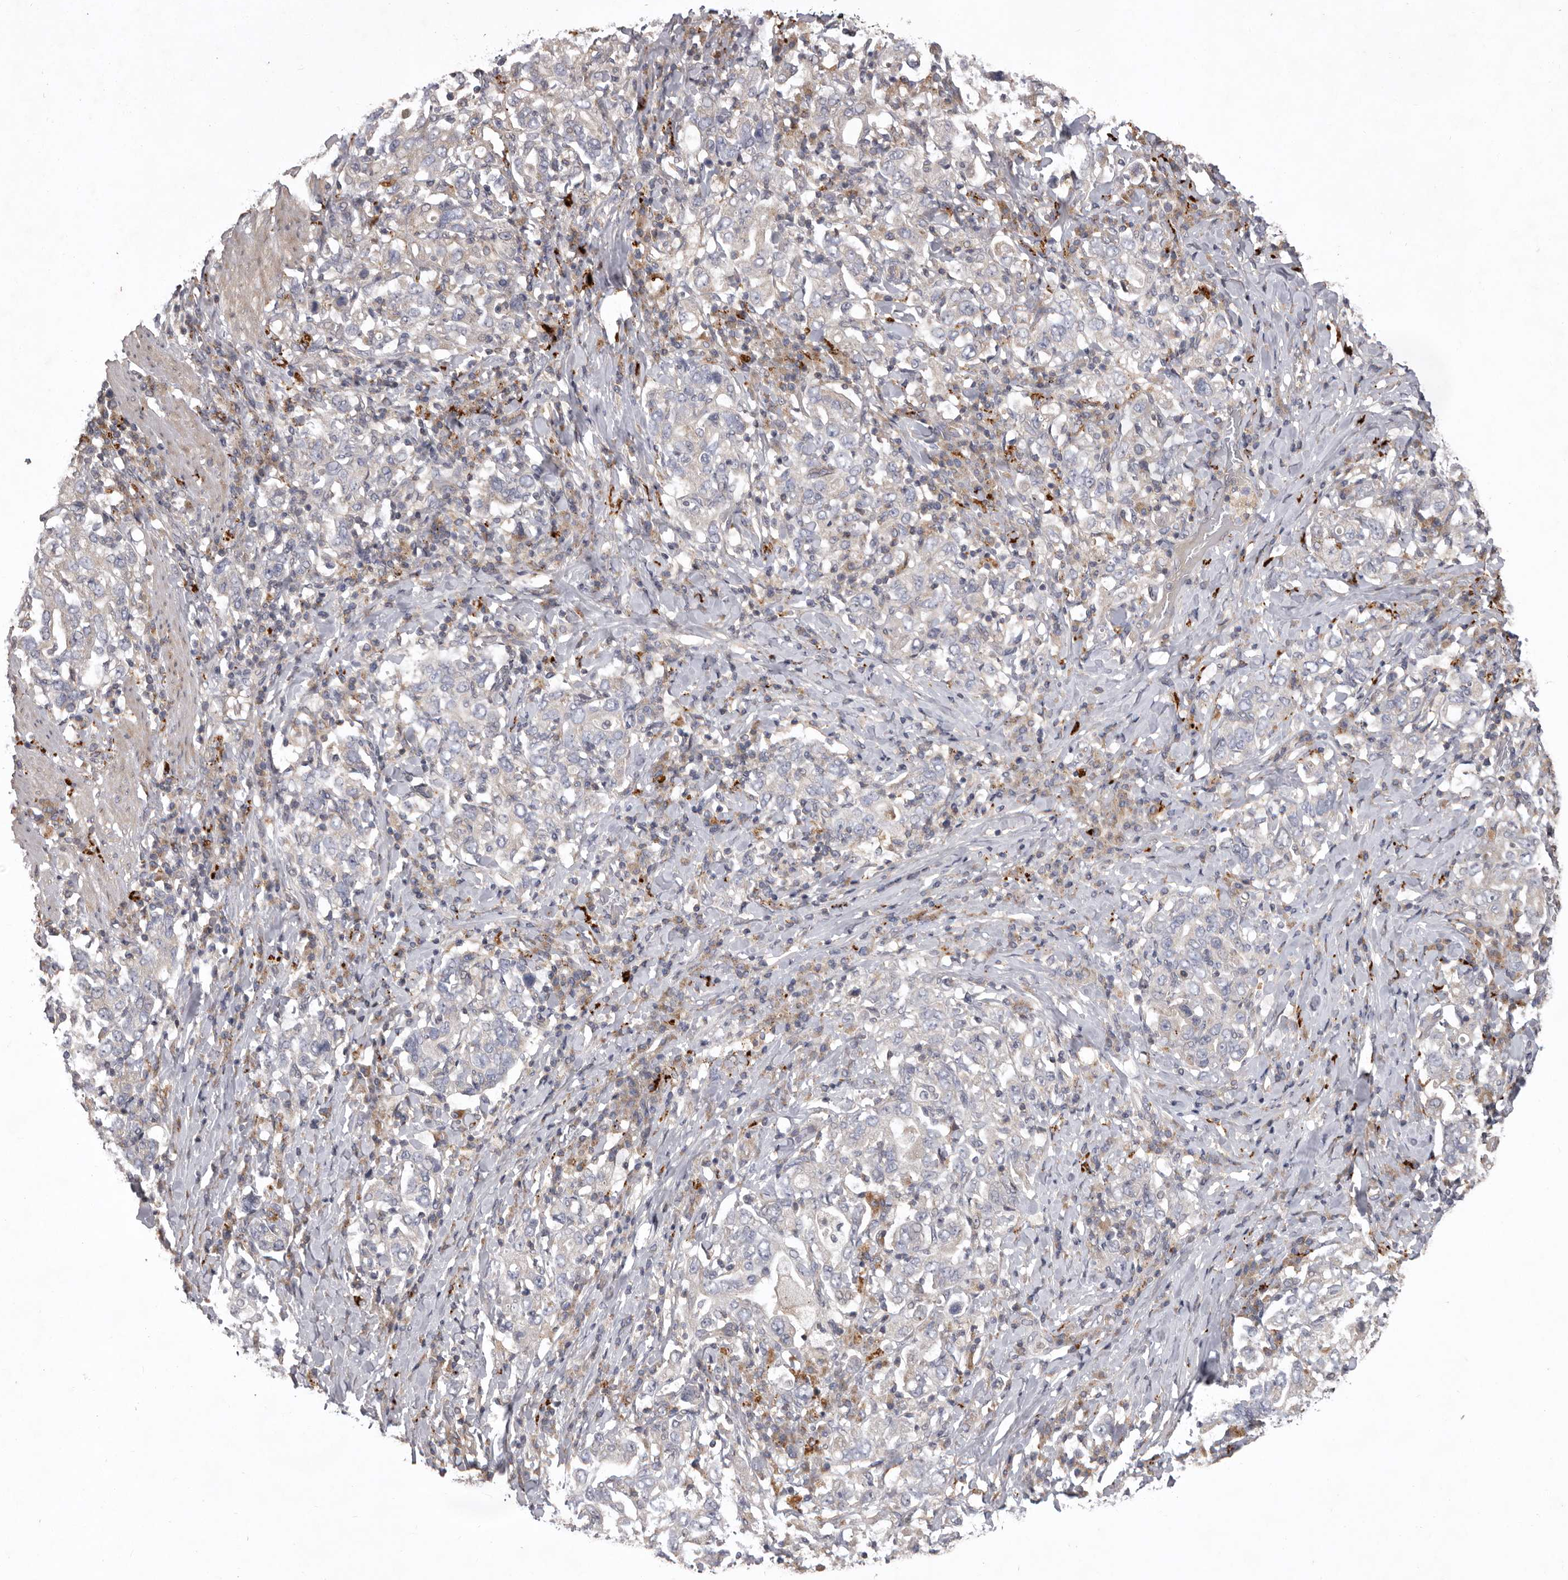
{"staining": {"intensity": "negative", "quantity": "none", "location": "none"}, "tissue": "stomach cancer", "cell_type": "Tumor cells", "image_type": "cancer", "snomed": [{"axis": "morphology", "description": "Adenocarcinoma, NOS"}, {"axis": "topography", "description": "Stomach, upper"}], "caption": "Adenocarcinoma (stomach) stained for a protein using IHC shows no expression tumor cells.", "gene": "WDR47", "patient": {"sex": "male", "age": 62}}